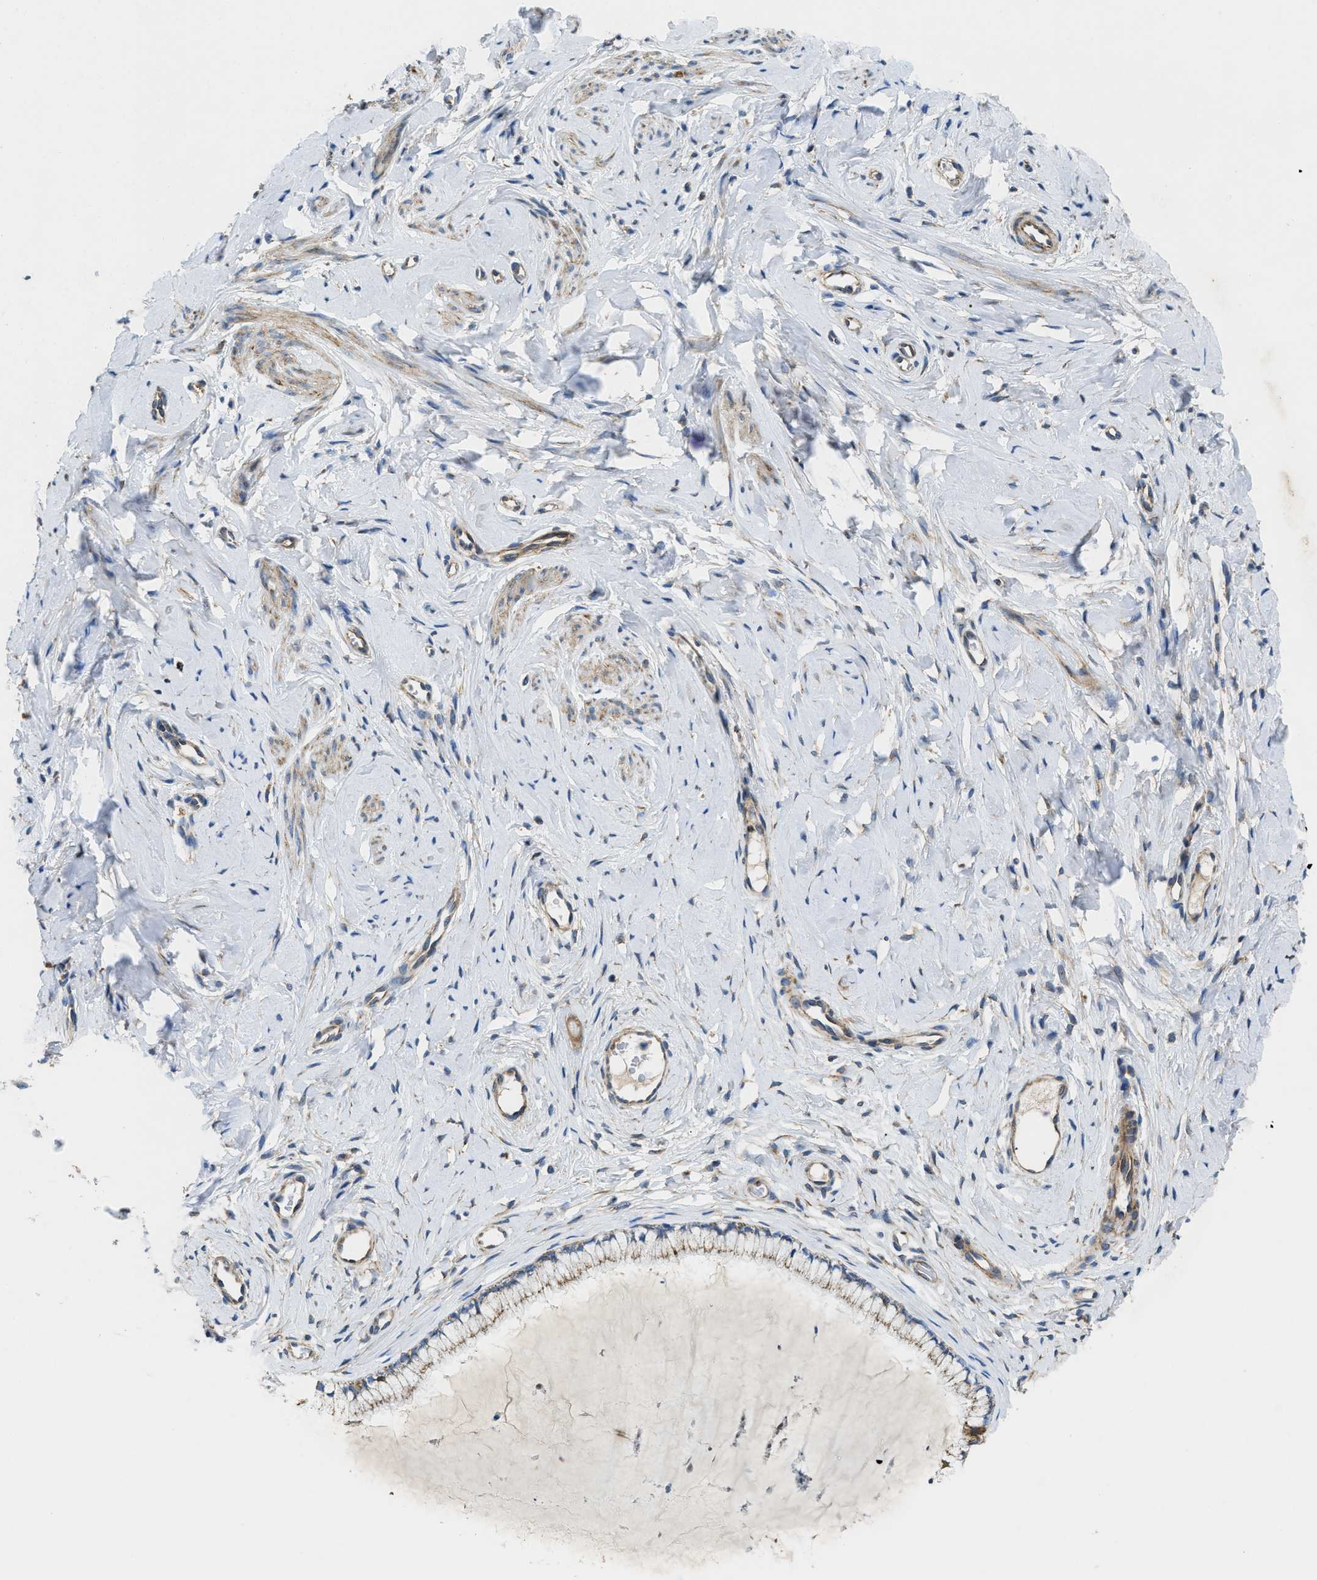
{"staining": {"intensity": "weak", "quantity": ">75%", "location": "cytoplasmic/membranous"}, "tissue": "cervix", "cell_type": "Glandular cells", "image_type": "normal", "snomed": [{"axis": "morphology", "description": "Normal tissue, NOS"}, {"axis": "topography", "description": "Cervix"}], "caption": "This is a histology image of immunohistochemistry (IHC) staining of normal cervix, which shows weak staining in the cytoplasmic/membranous of glandular cells.", "gene": "STK33", "patient": {"sex": "female", "age": 65}}